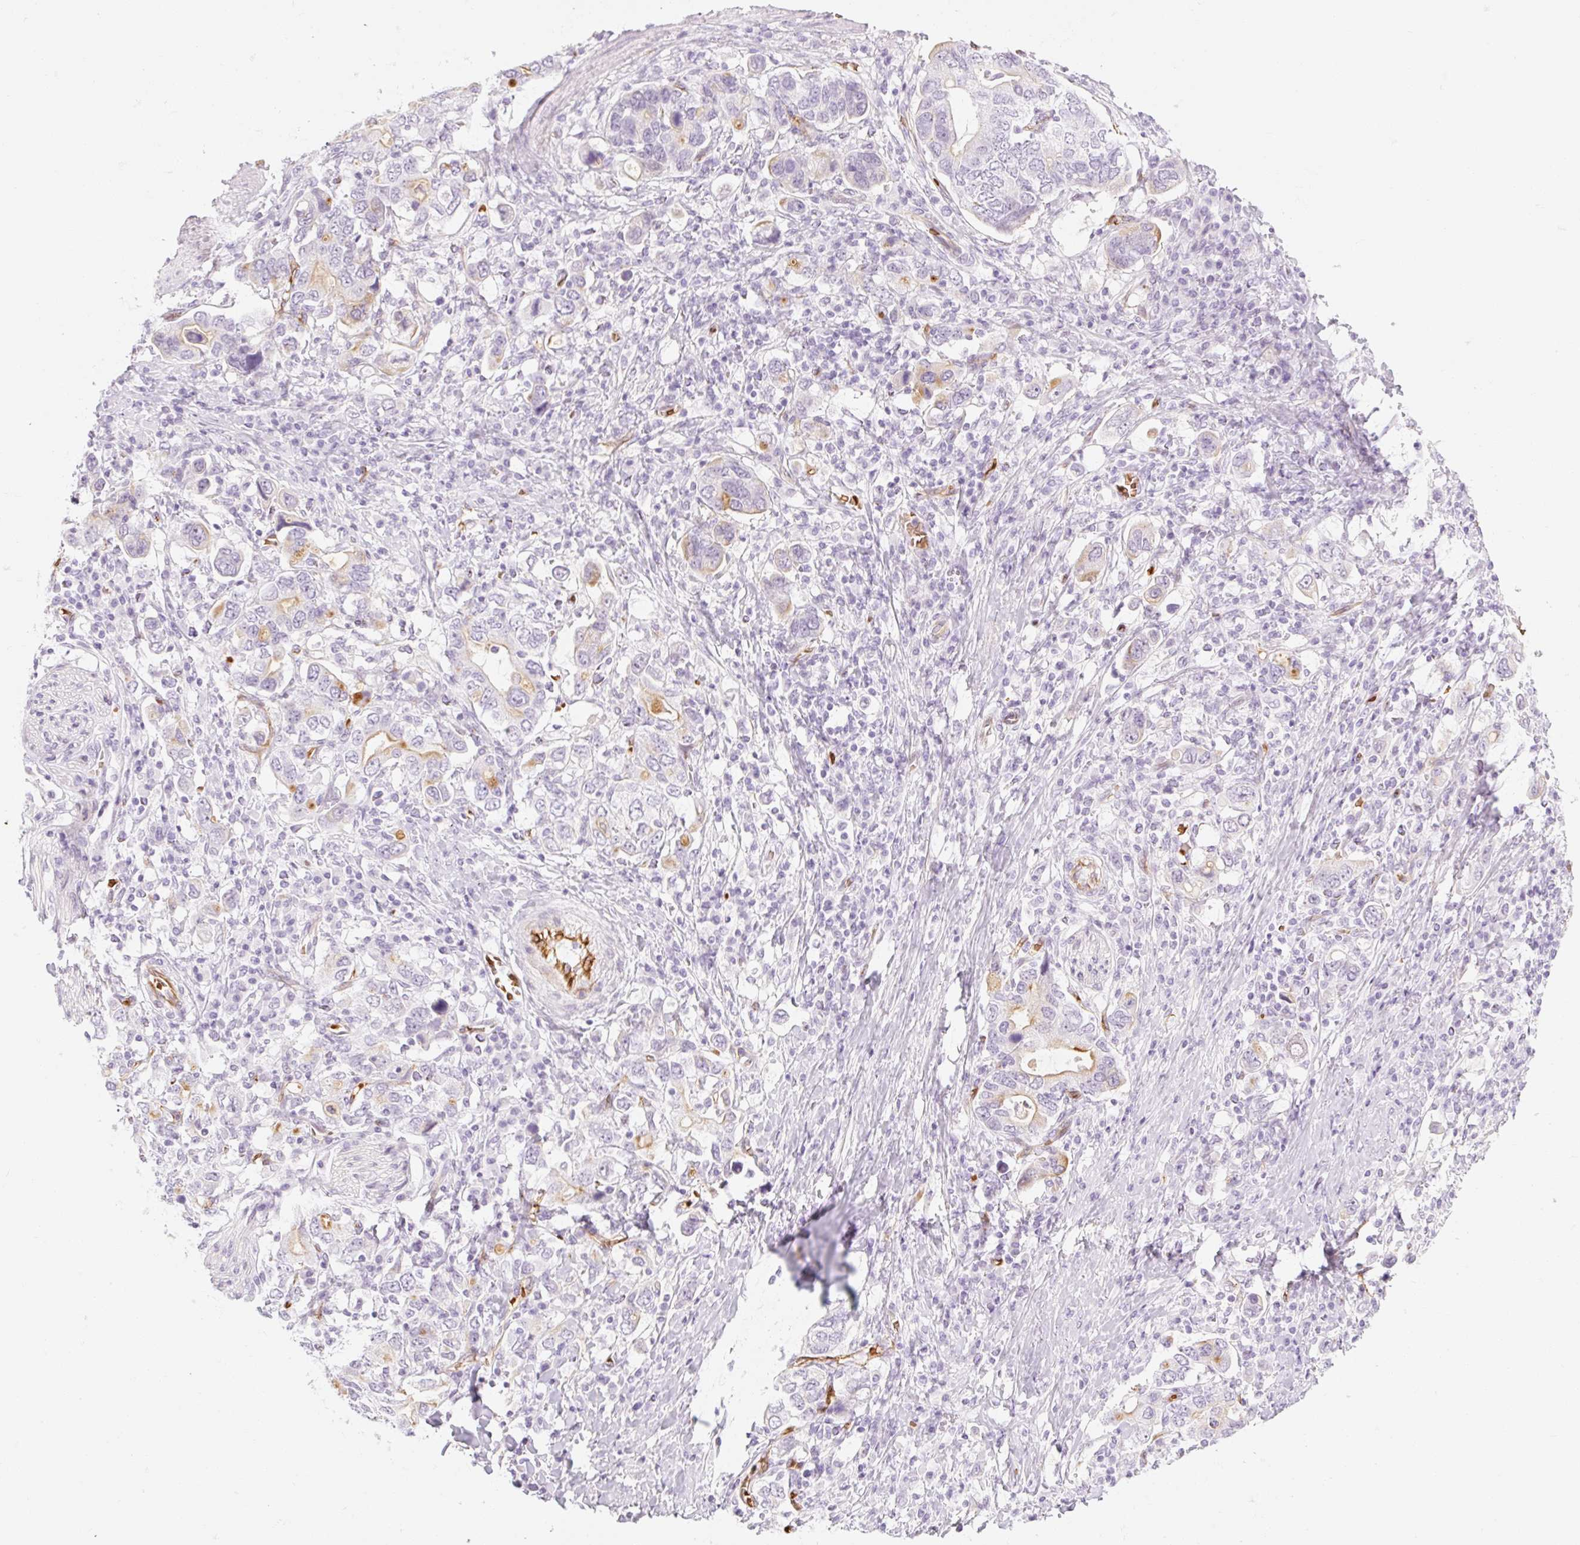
{"staining": {"intensity": "weak", "quantity": "<25%", "location": "cytoplasmic/membranous"}, "tissue": "stomach cancer", "cell_type": "Tumor cells", "image_type": "cancer", "snomed": [{"axis": "morphology", "description": "Adenocarcinoma, NOS"}, {"axis": "topography", "description": "Stomach, upper"}, {"axis": "topography", "description": "Stomach"}], "caption": "A micrograph of stomach cancer stained for a protein shows no brown staining in tumor cells.", "gene": "TAF1L", "patient": {"sex": "male", "age": 62}}